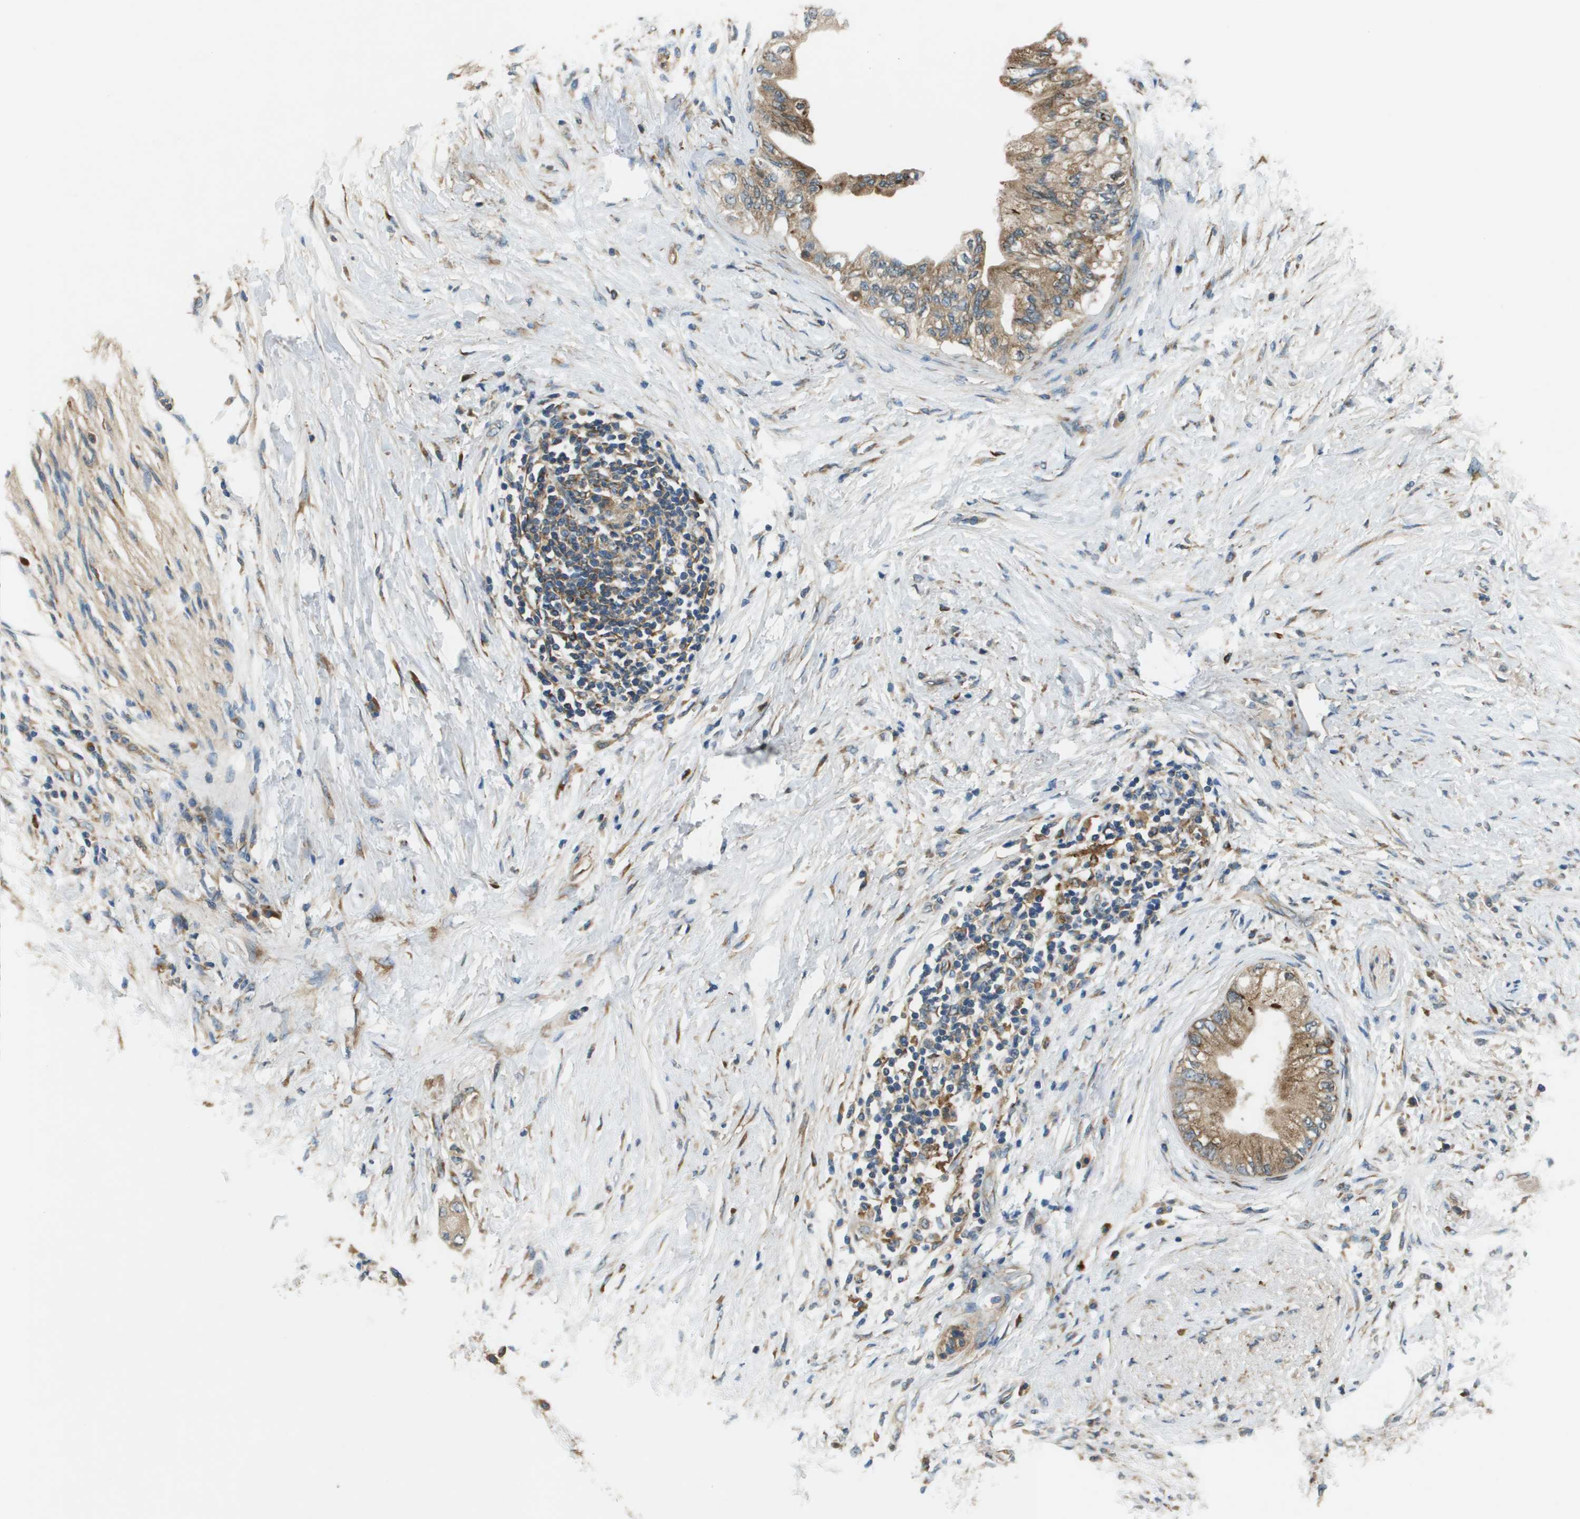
{"staining": {"intensity": "moderate", "quantity": ">75%", "location": "cytoplasmic/membranous"}, "tissue": "pancreatic cancer", "cell_type": "Tumor cells", "image_type": "cancer", "snomed": [{"axis": "morphology", "description": "Normal tissue, NOS"}, {"axis": "morphology", "description": "Adenocarcinoma, NOS"}, {"axis": "topography", "description": "Pancreas"}, {"axis": "topography", "description": "Duodenum"}], "caption": "DAB (3,3'-diaminobenzidine) immunohistochemical staining of adenocarcinoma (pancreatic) reveals moderate cytoplasmic/membranous protein positivity in approximately >75% of tumor cells. The staining is performed using DAB brown chromogen to label protein expression. The nuclei are counter-stained blue using hematoxylin.", "gene": "SAMSN1", "patient": {"sex": "female", "age": 60}}